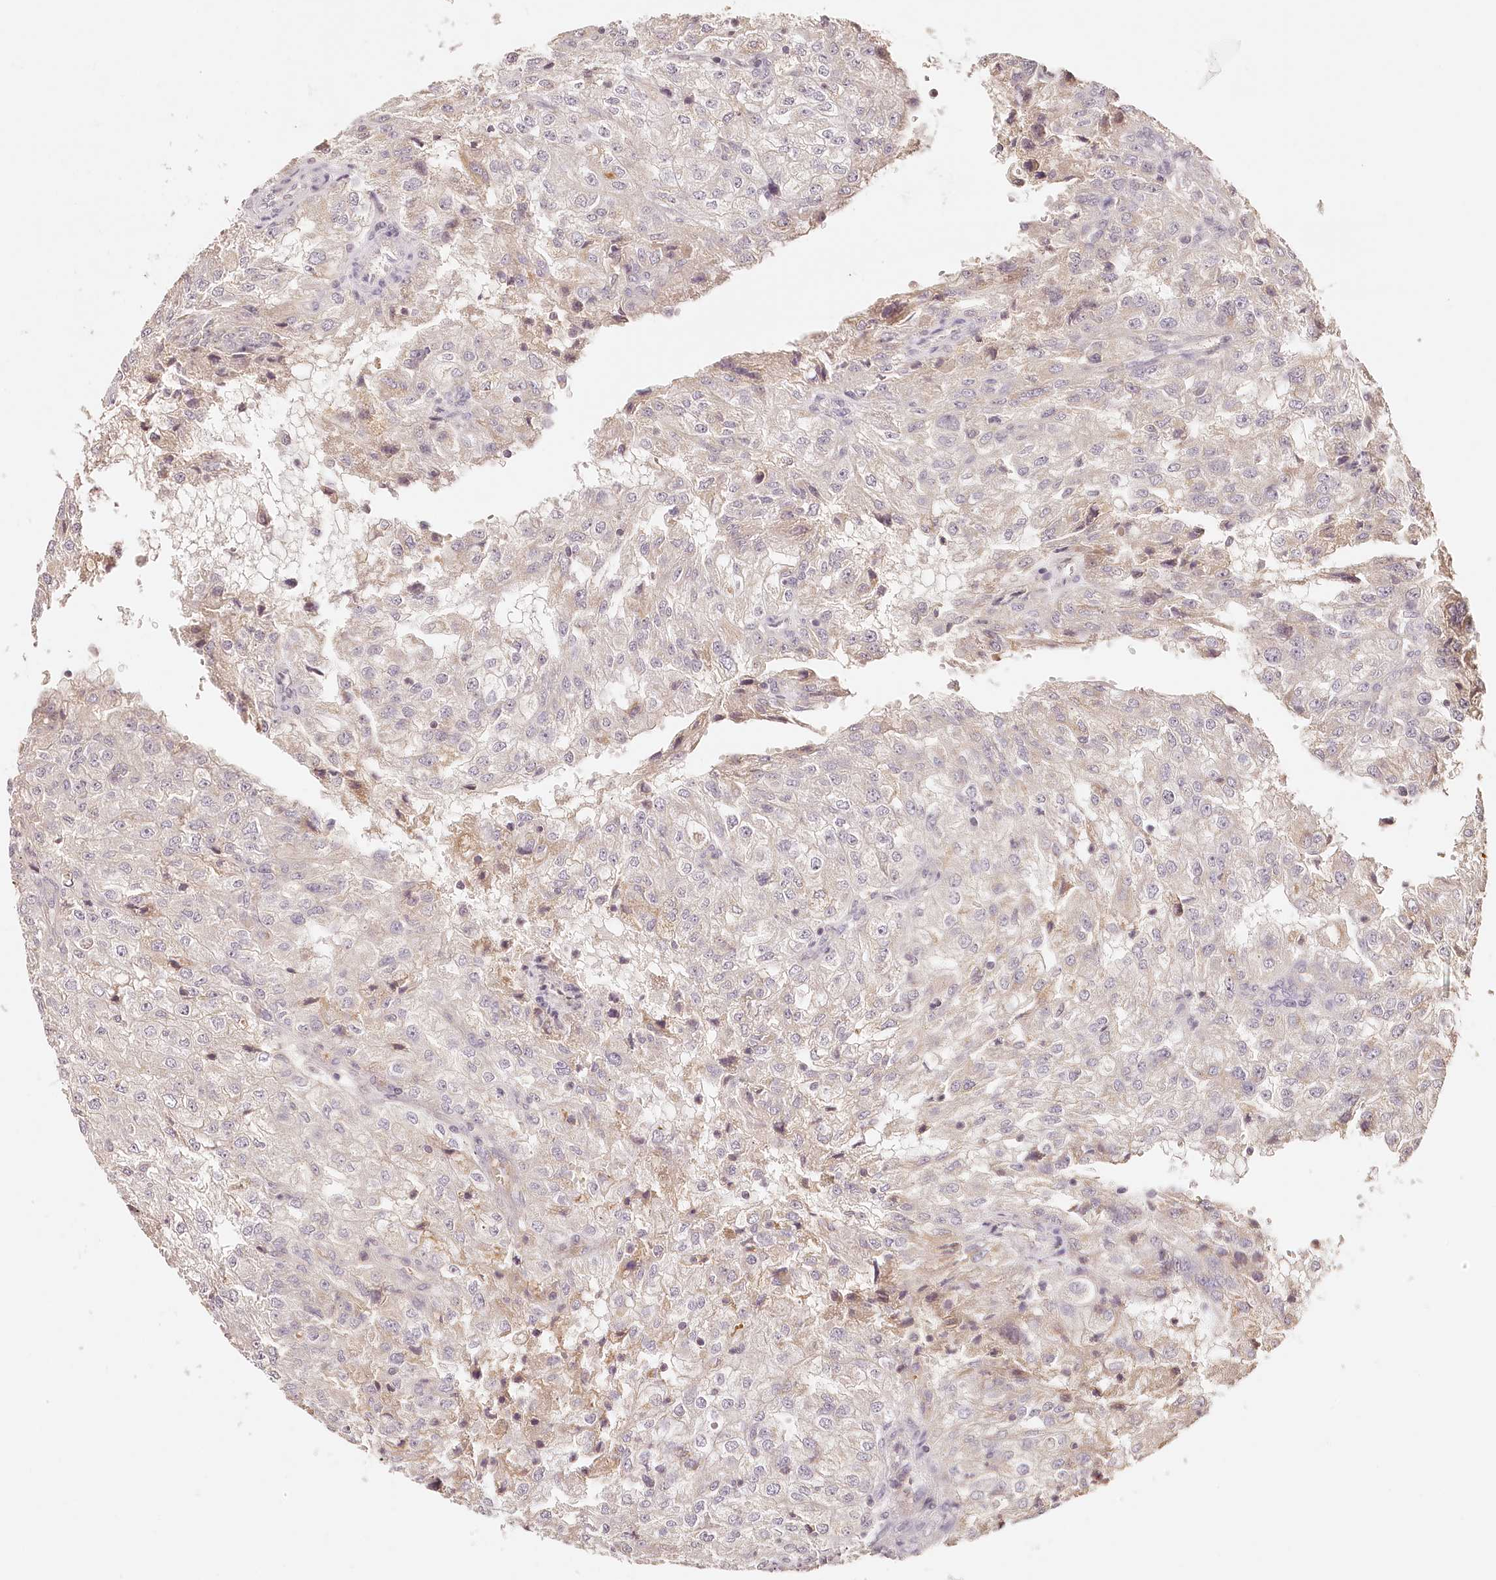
{"staining": {"intensity": "negative", "quantity": "none", "location": "none"}, "tissue": "renal cancer", "cell_type": "Tumor cells", "image_type": "cancer", "snomed": [{"axis": "morphology", "description": "Adenocarcinoma, NOS"}, {"axis": "topography", "description": "Kidney"}], "caption": "A micrograph of renal cancer stained for a protein reveals no brown staining in tumor cells.", "gene": "SYNGR1", "patient": {"sex": "female", "age": 54}}